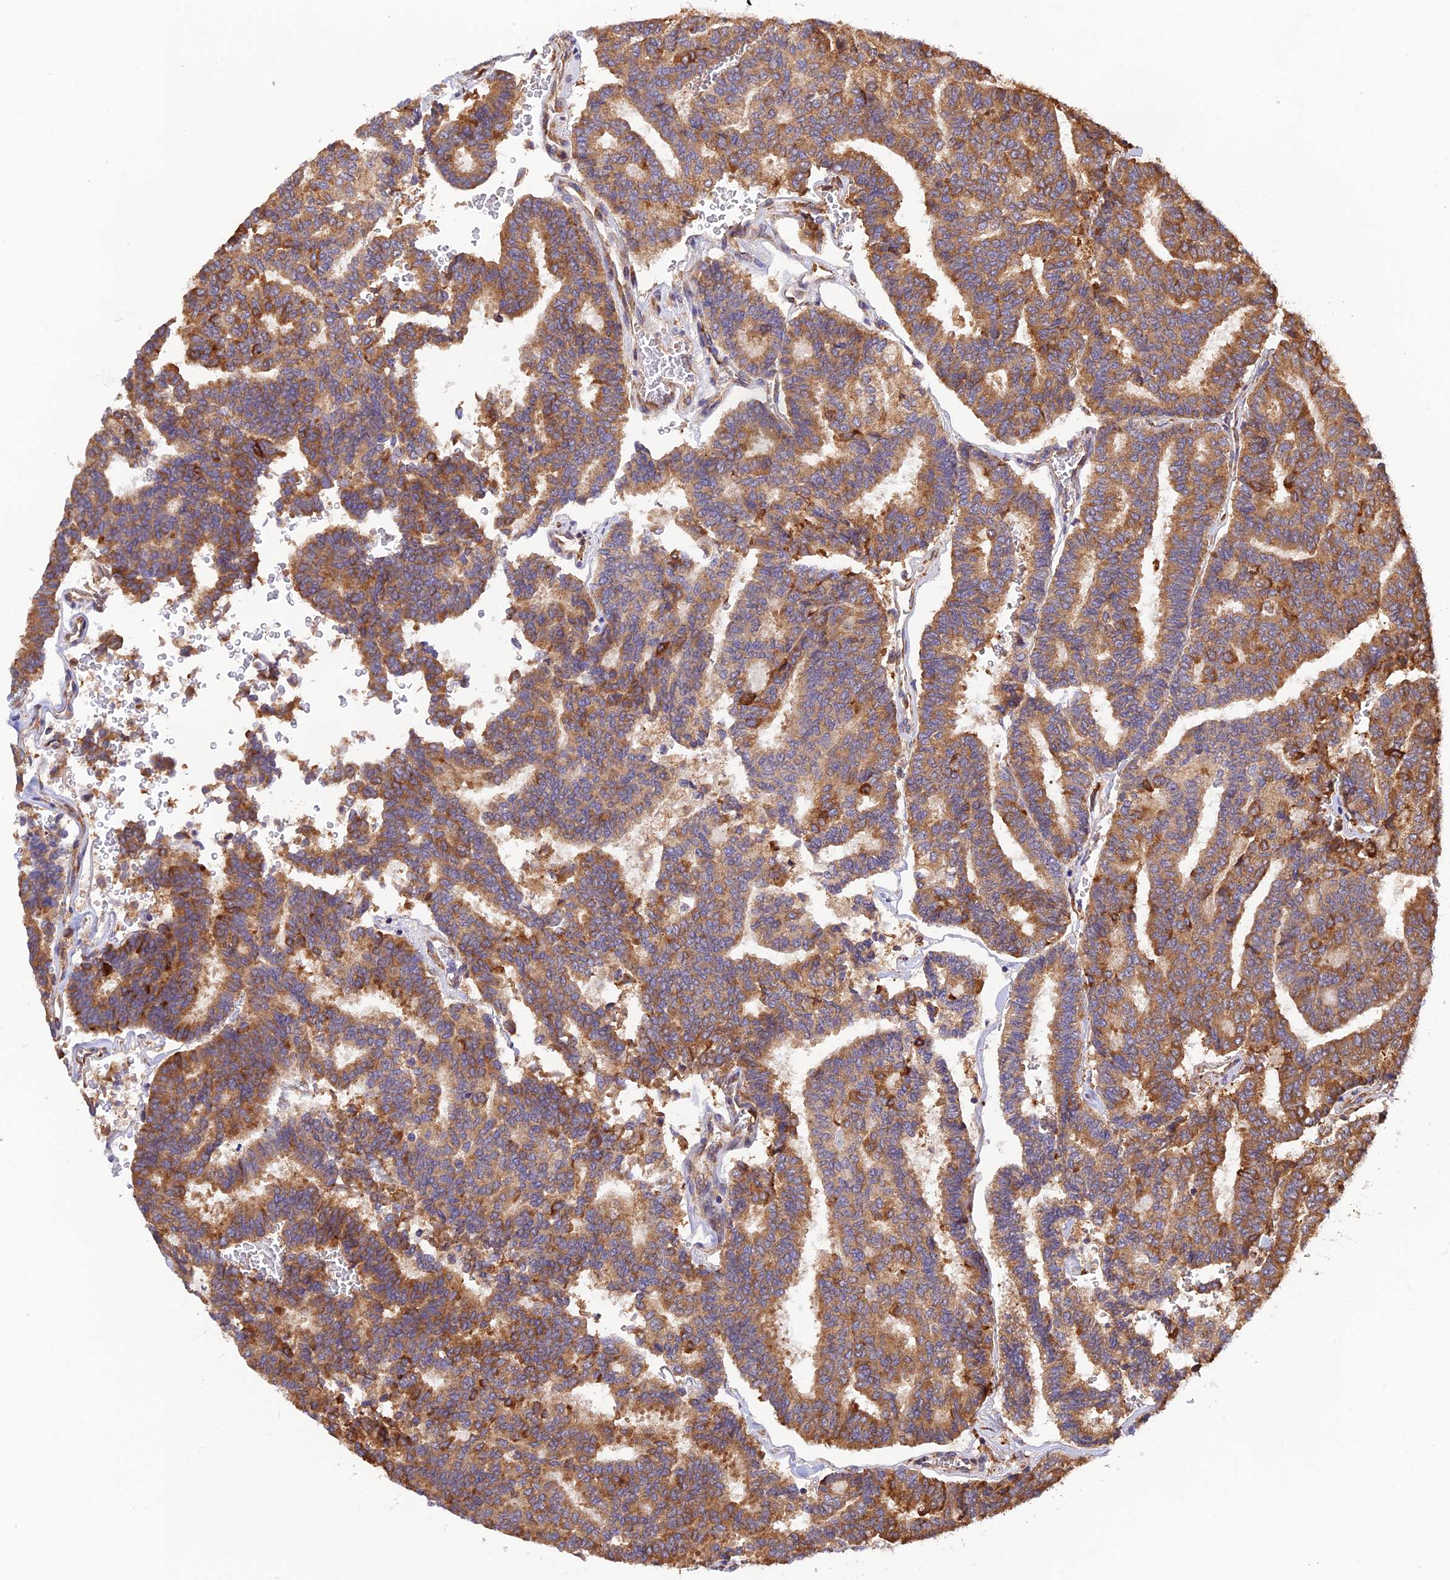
{"staining": {"intensity": "moderate", "quantity": ">75%", "location": "cytoplasmic/membranous"}, "tissue": "thyroid cancer", "cell_type": "Tumor cells", "image_type": "cancer", "snomed": [{"axis": "morphology", "description": "Papillary adenocarcinoma, NOS"}, {"axis": "topography", "description": "Thyroid gland"}], "caption": "Human thyroid papillary adenocarcinoma stained for a protein (brown) exhibits moderate cytoplasmic/membranous positive staining in approximately >75% of tumor cells.", "gene": "RPL5", "patient": {"sex": "female", "age": 35}}